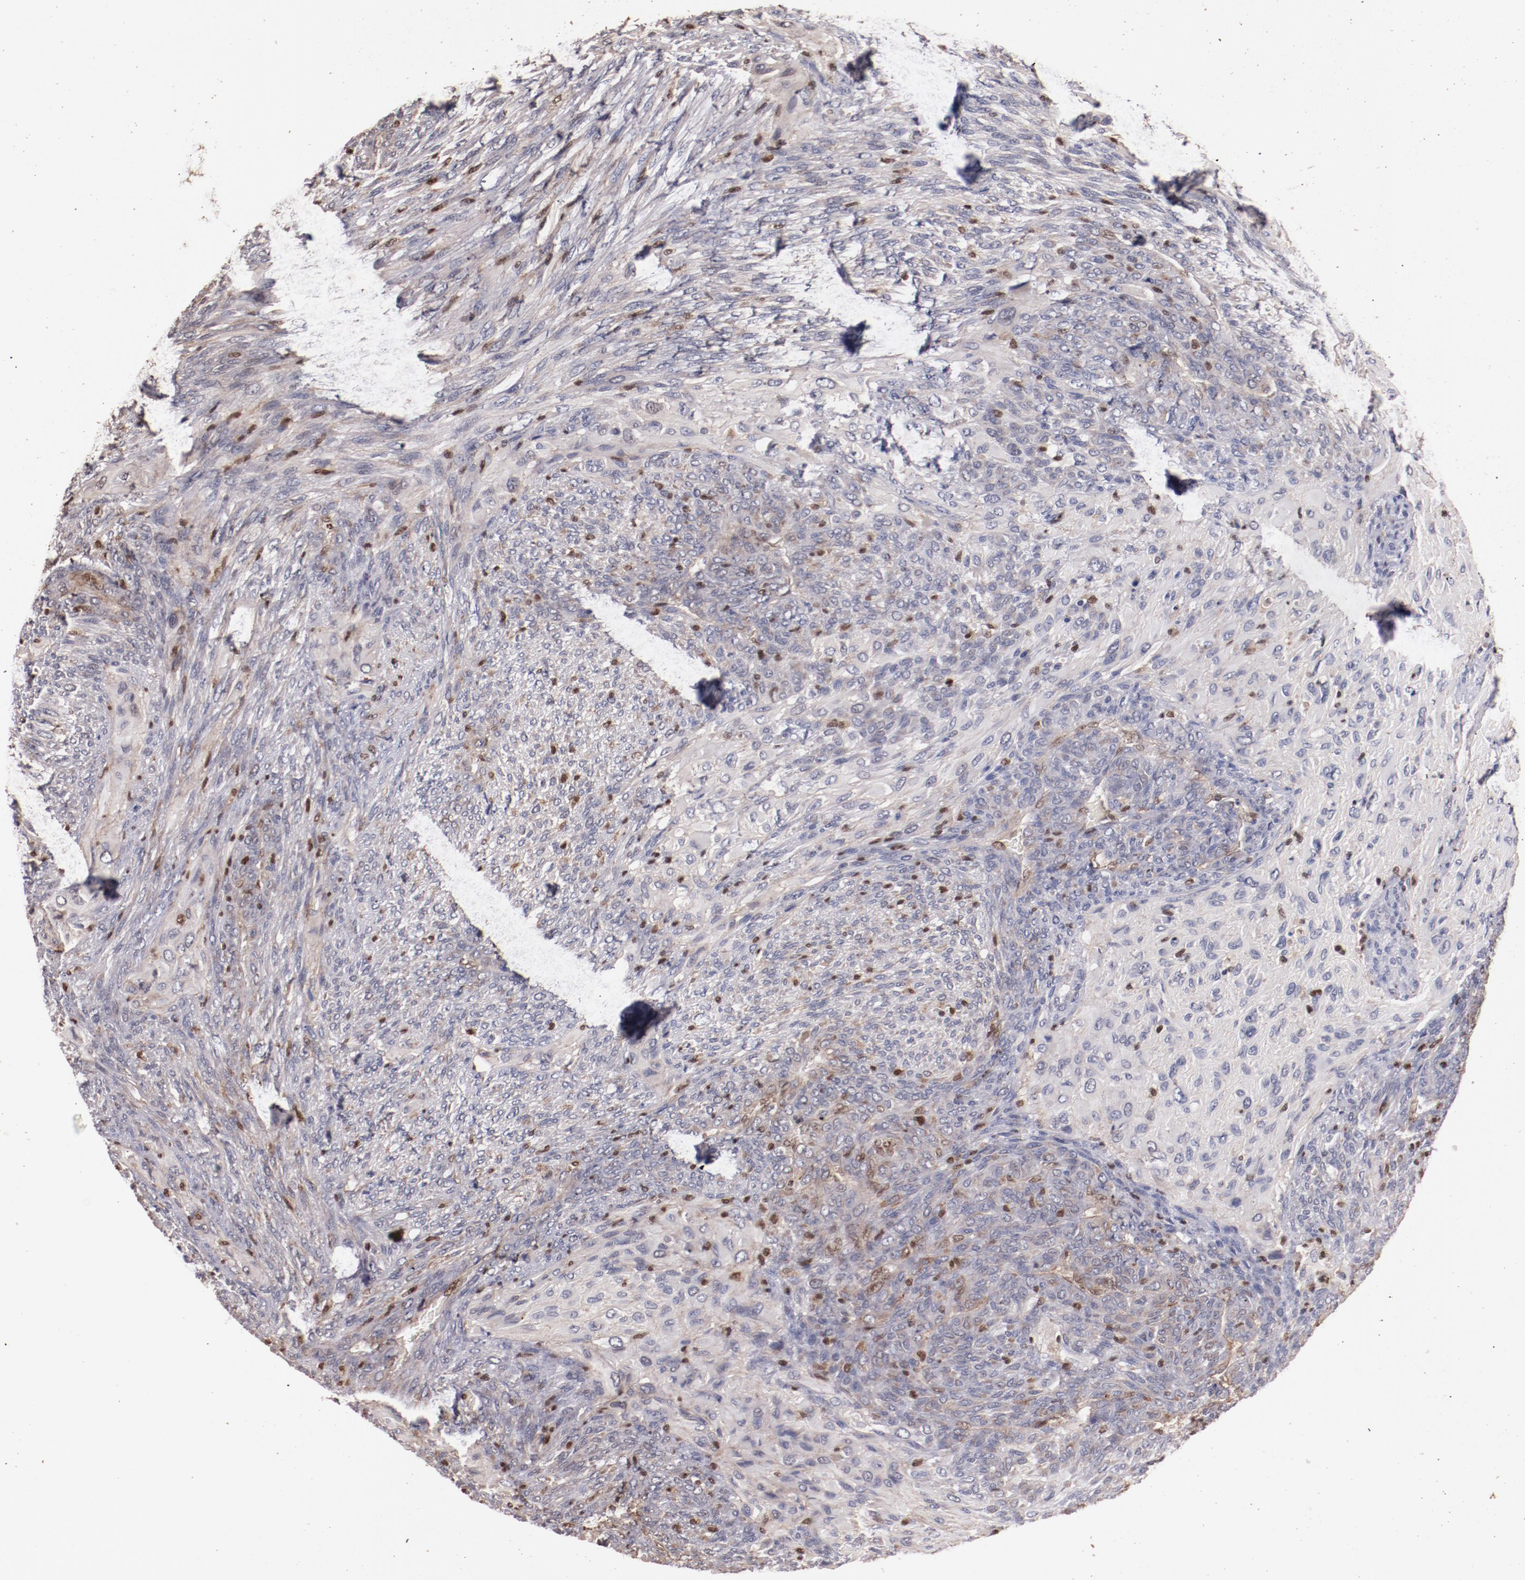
{"staining": {"intensity": "weak", "quantity": "25%-75%", "location": "cytoplasmic/membranous,nuclear"}, "tissue": "glioma", "cell_type": "Tumor cells", "image_type": "cancer", "snomed": [{"axis": "morphology", "description": "Glioma, malignant, High grade"}, {"axis": "topography", "description": "Cerebral cortex"}], "caption": "IHC of human glioma reveals low levels of weak cytoplasmic/membranous and nuclear positivity in approximately 25%-75% of tumor cells.", "gene": "STAG2", "patient": {"sex": "female", "age": 55}}